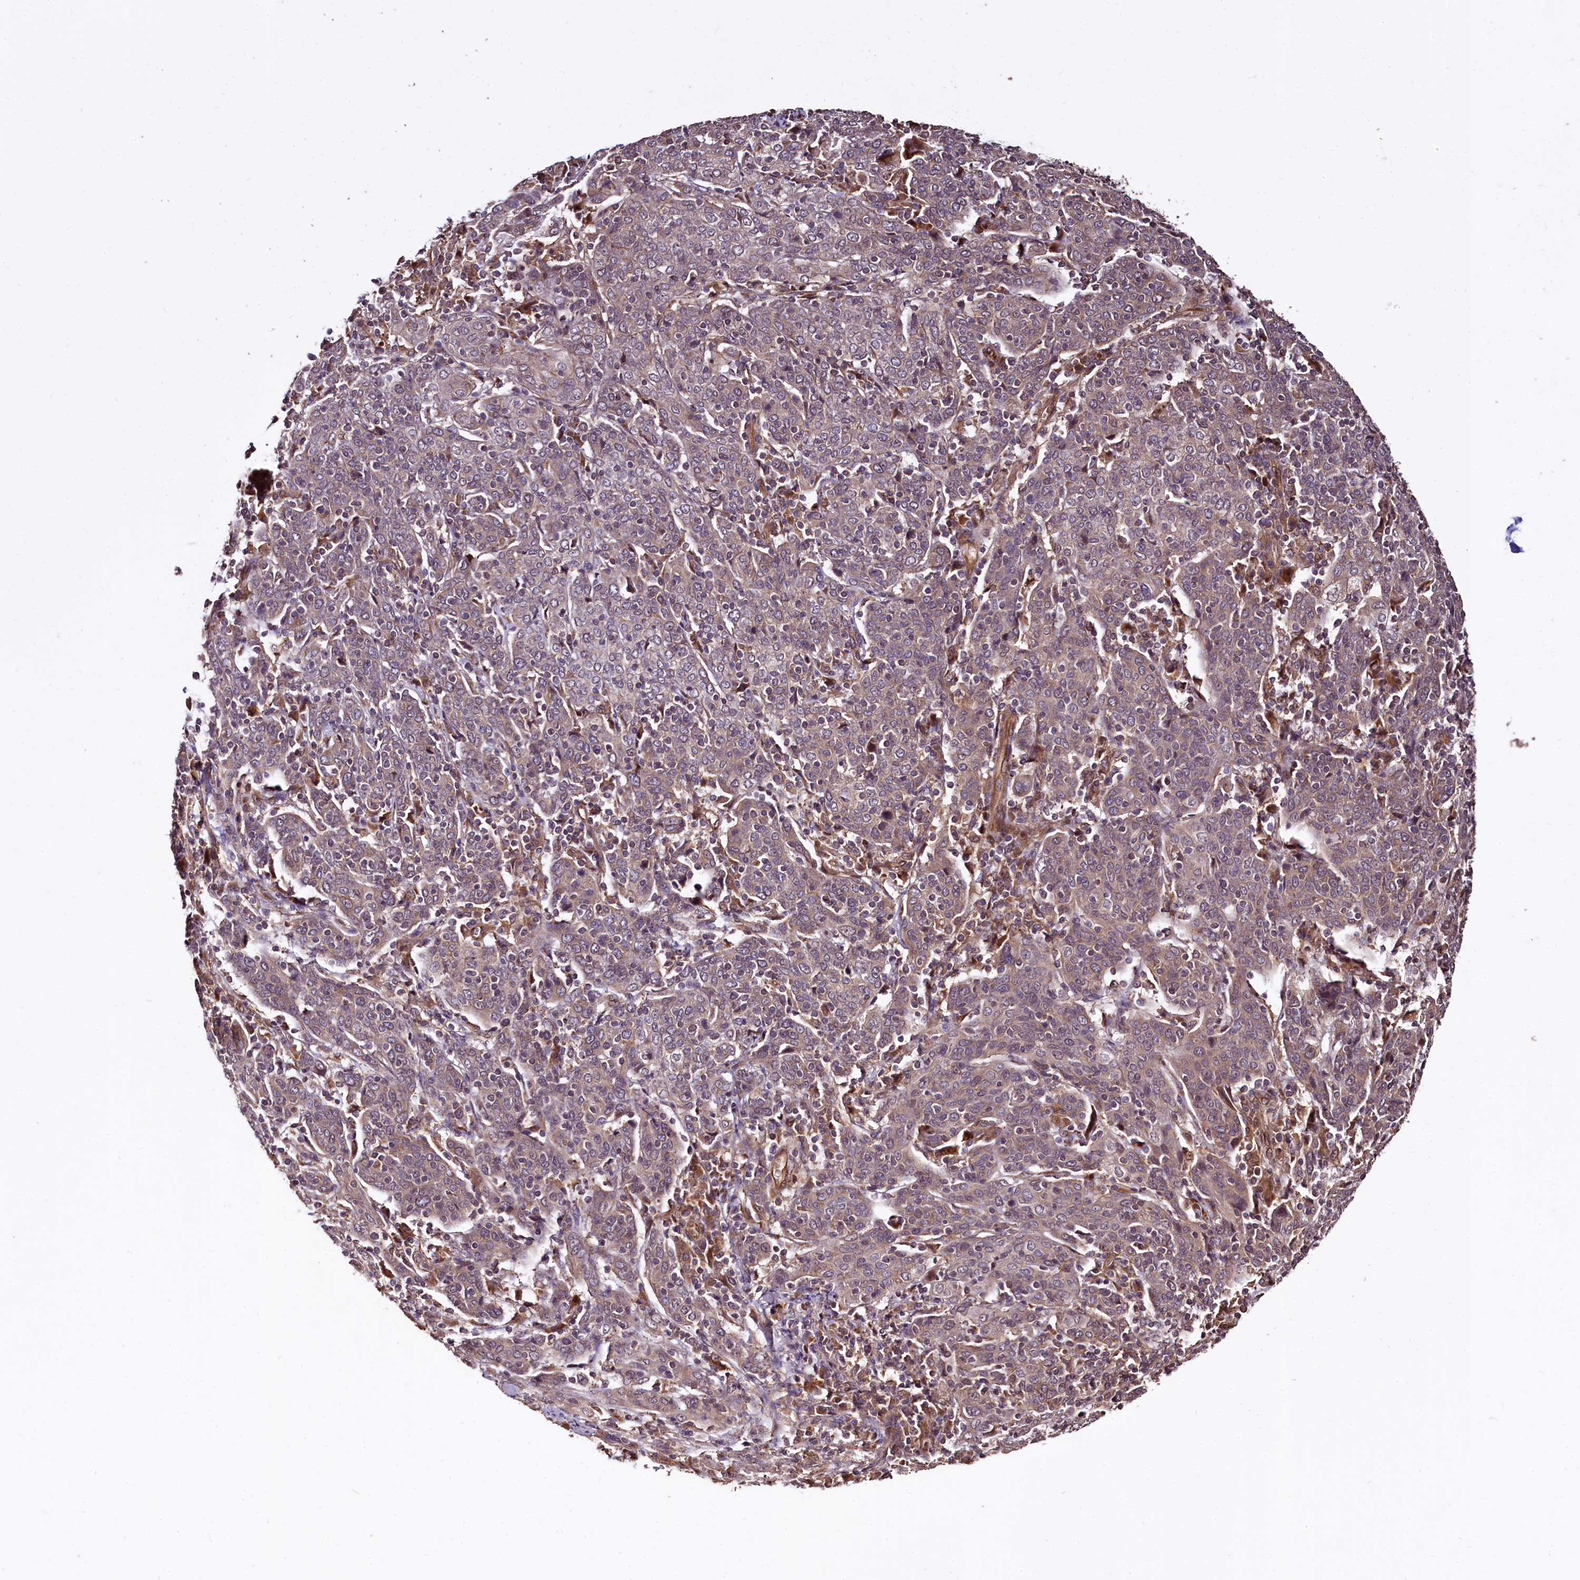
{"staining": {"intensity": "weak", "quantity": "25%-75%", "location": "cytoplasmic/membranous"}, "tissue": "cervical cancer", "cell_type": "Tumor cells", "image_type": "cancer", "snomed": [{"axis": "morphology", "description": "Squamous cell carcinoma, NOS"}, {"axis": "topography", "description": "Cervix"}], "caption": "Cervical cancer tissue displays weak cytoplasmic/membranous staining in about 25%-75% of tumor cells, visualized by immunohistochemistry.", "gene": "TBCEL", "patient": {"sex": "female", "age": 67}}